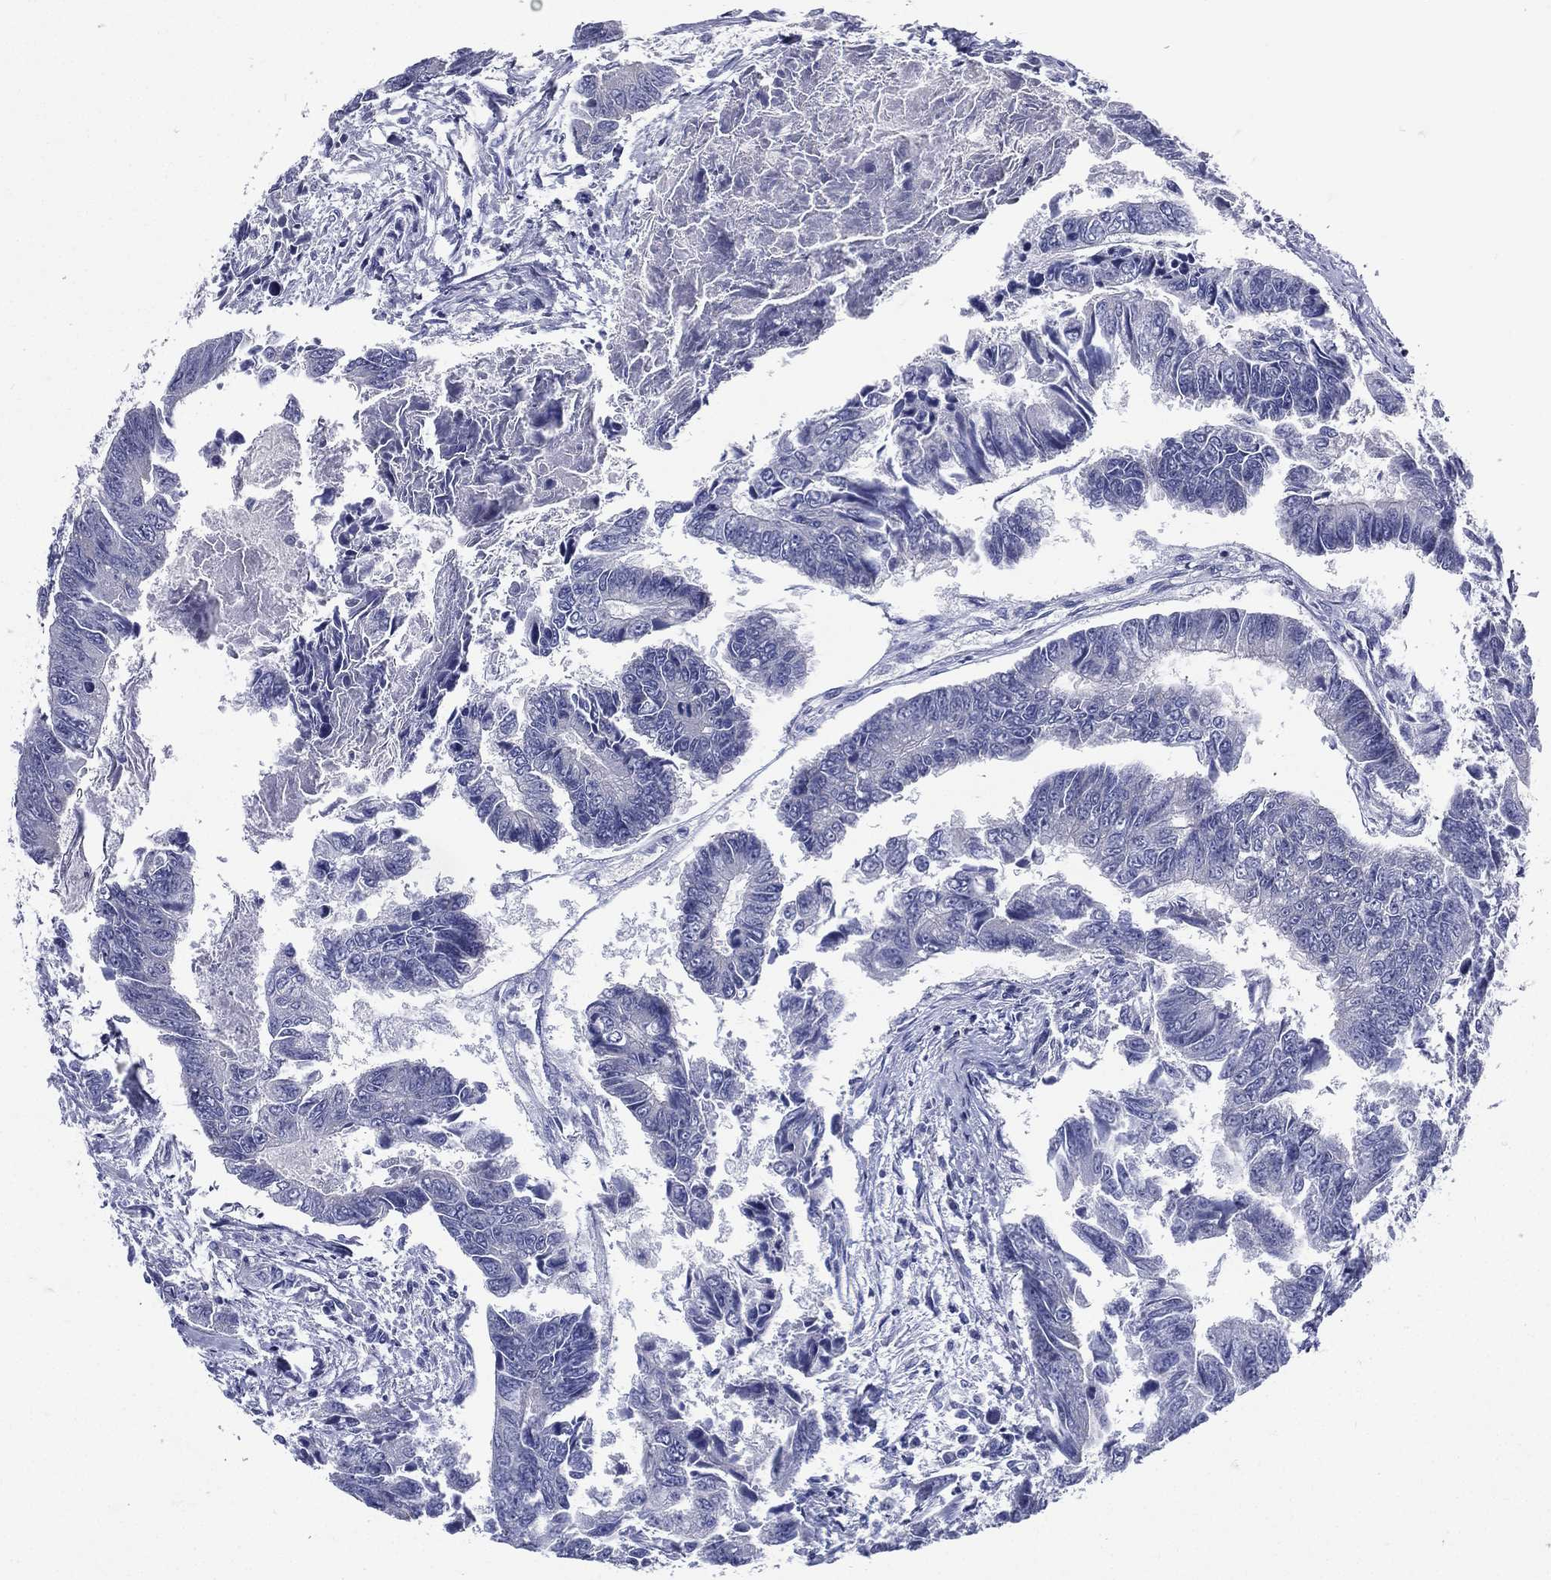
{"staining": {"intensity": "negative", "quantity": "none", "location": "none"}, "tissue": "colorectal cancer", "cell_type": "Tumor cells", "image_type": "cancer", "snomed": [{"axis": "morphology", "description": "Adenocarcinoma, NOS"}, {"axis": "topography", "description": "Colon"}], "caption": "Colorectal adenocarcinoma stained for a protein using immunohistochemistry (IHC) shows no staining tumor cells.", "gene": "TGM1", "patient": {"sex": "female", "age": 65}}